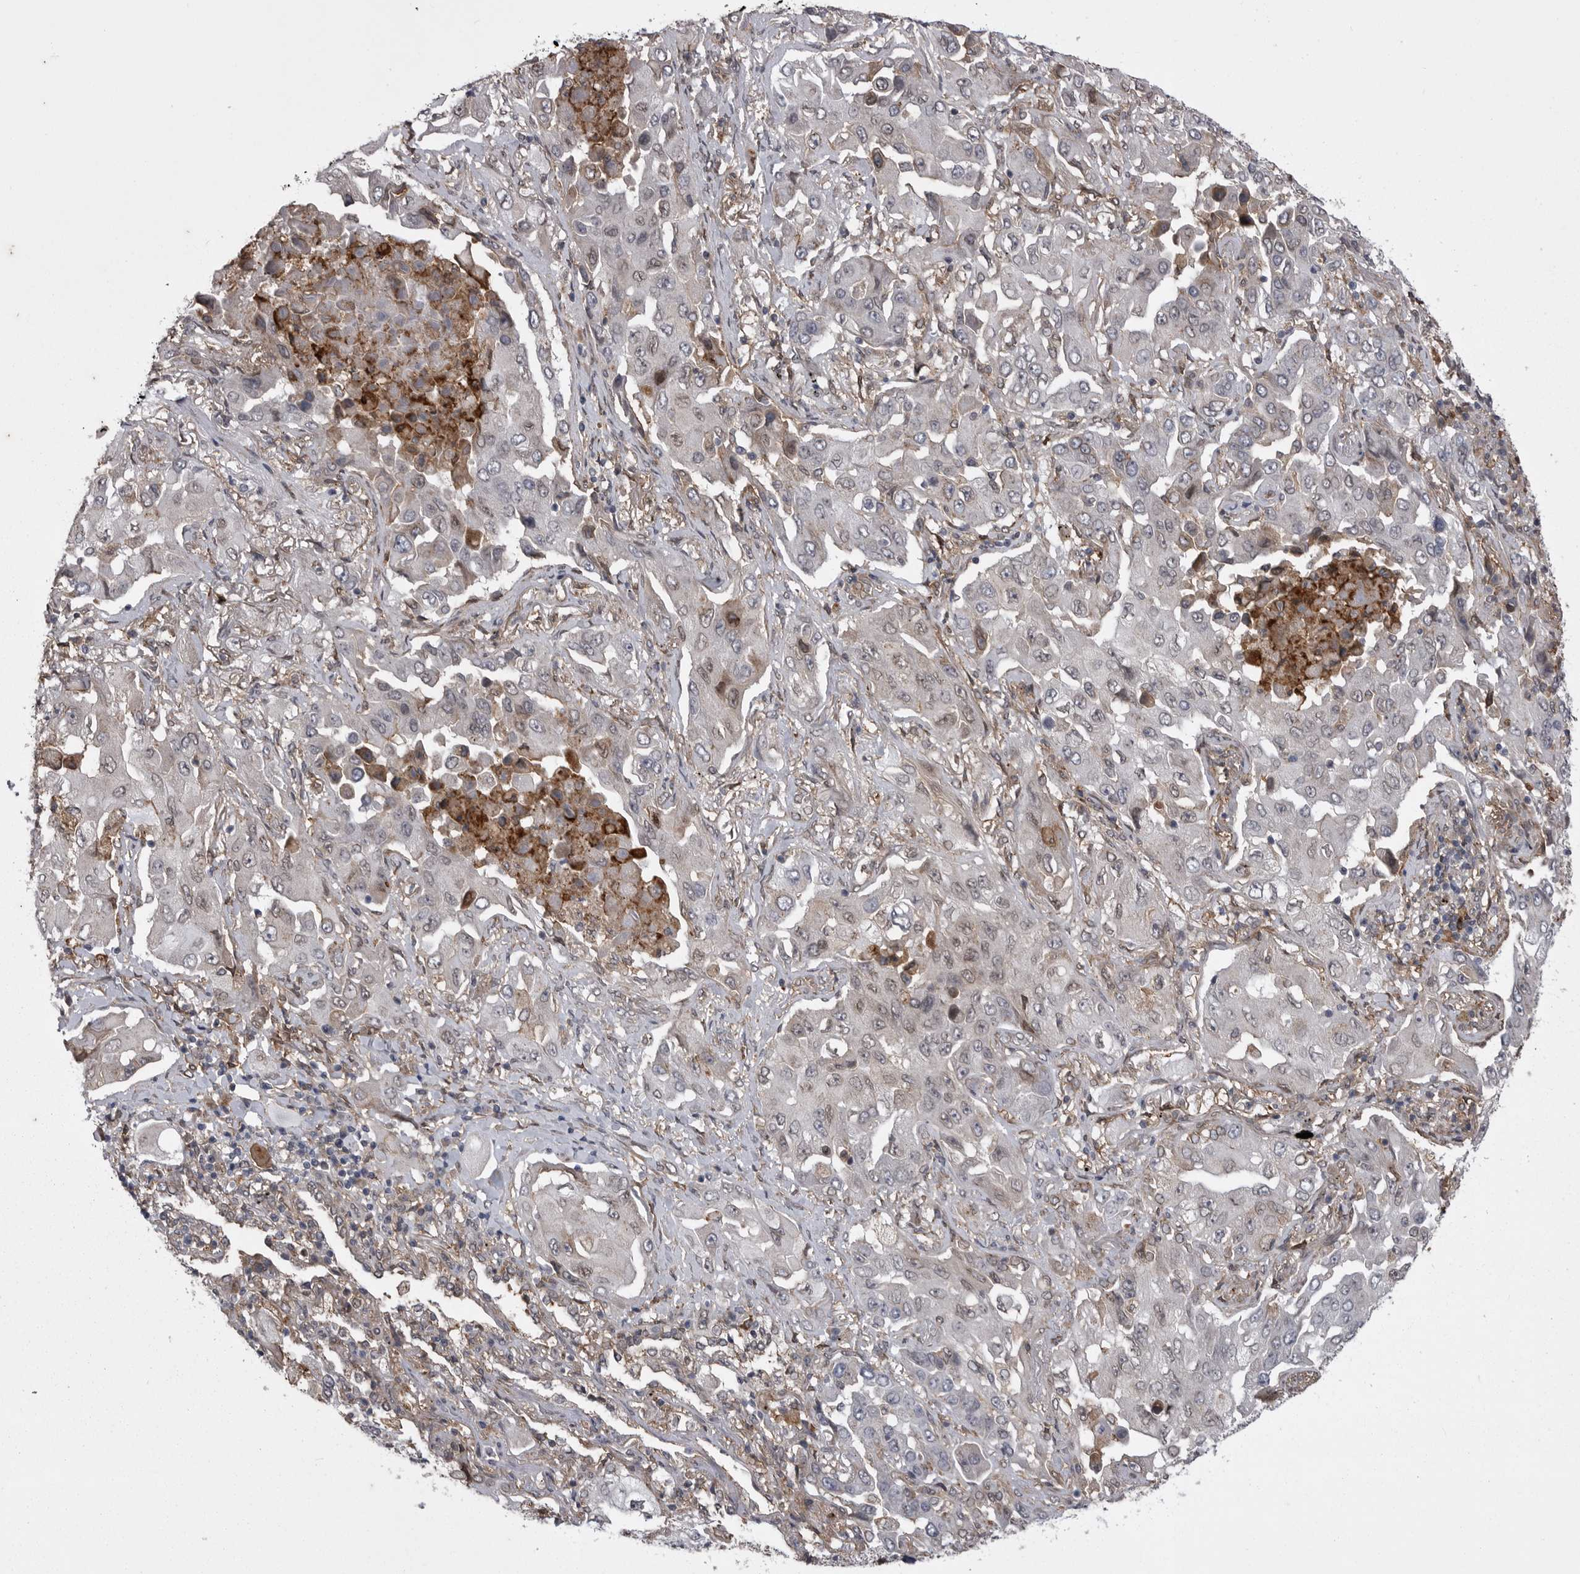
{"staining": {"intensity": "weak", "quantity": "<25%", "location": "nuclear"}, "tissue": "lung cancer", "cell_type": "Tumor cells", "image_type": "cancer", "snomed": [{"axis": "morphology", "description": "Adenocarcinoma, NOS"}, {"axis": "topography", "description": "Lung"}], "caption": "A micrograph of adenocarcinoma (lung) stained for a protein shows no brown staining in tumor cells.", "gene": "ABL1", "patient": {"sex": "female", "age": 65}}